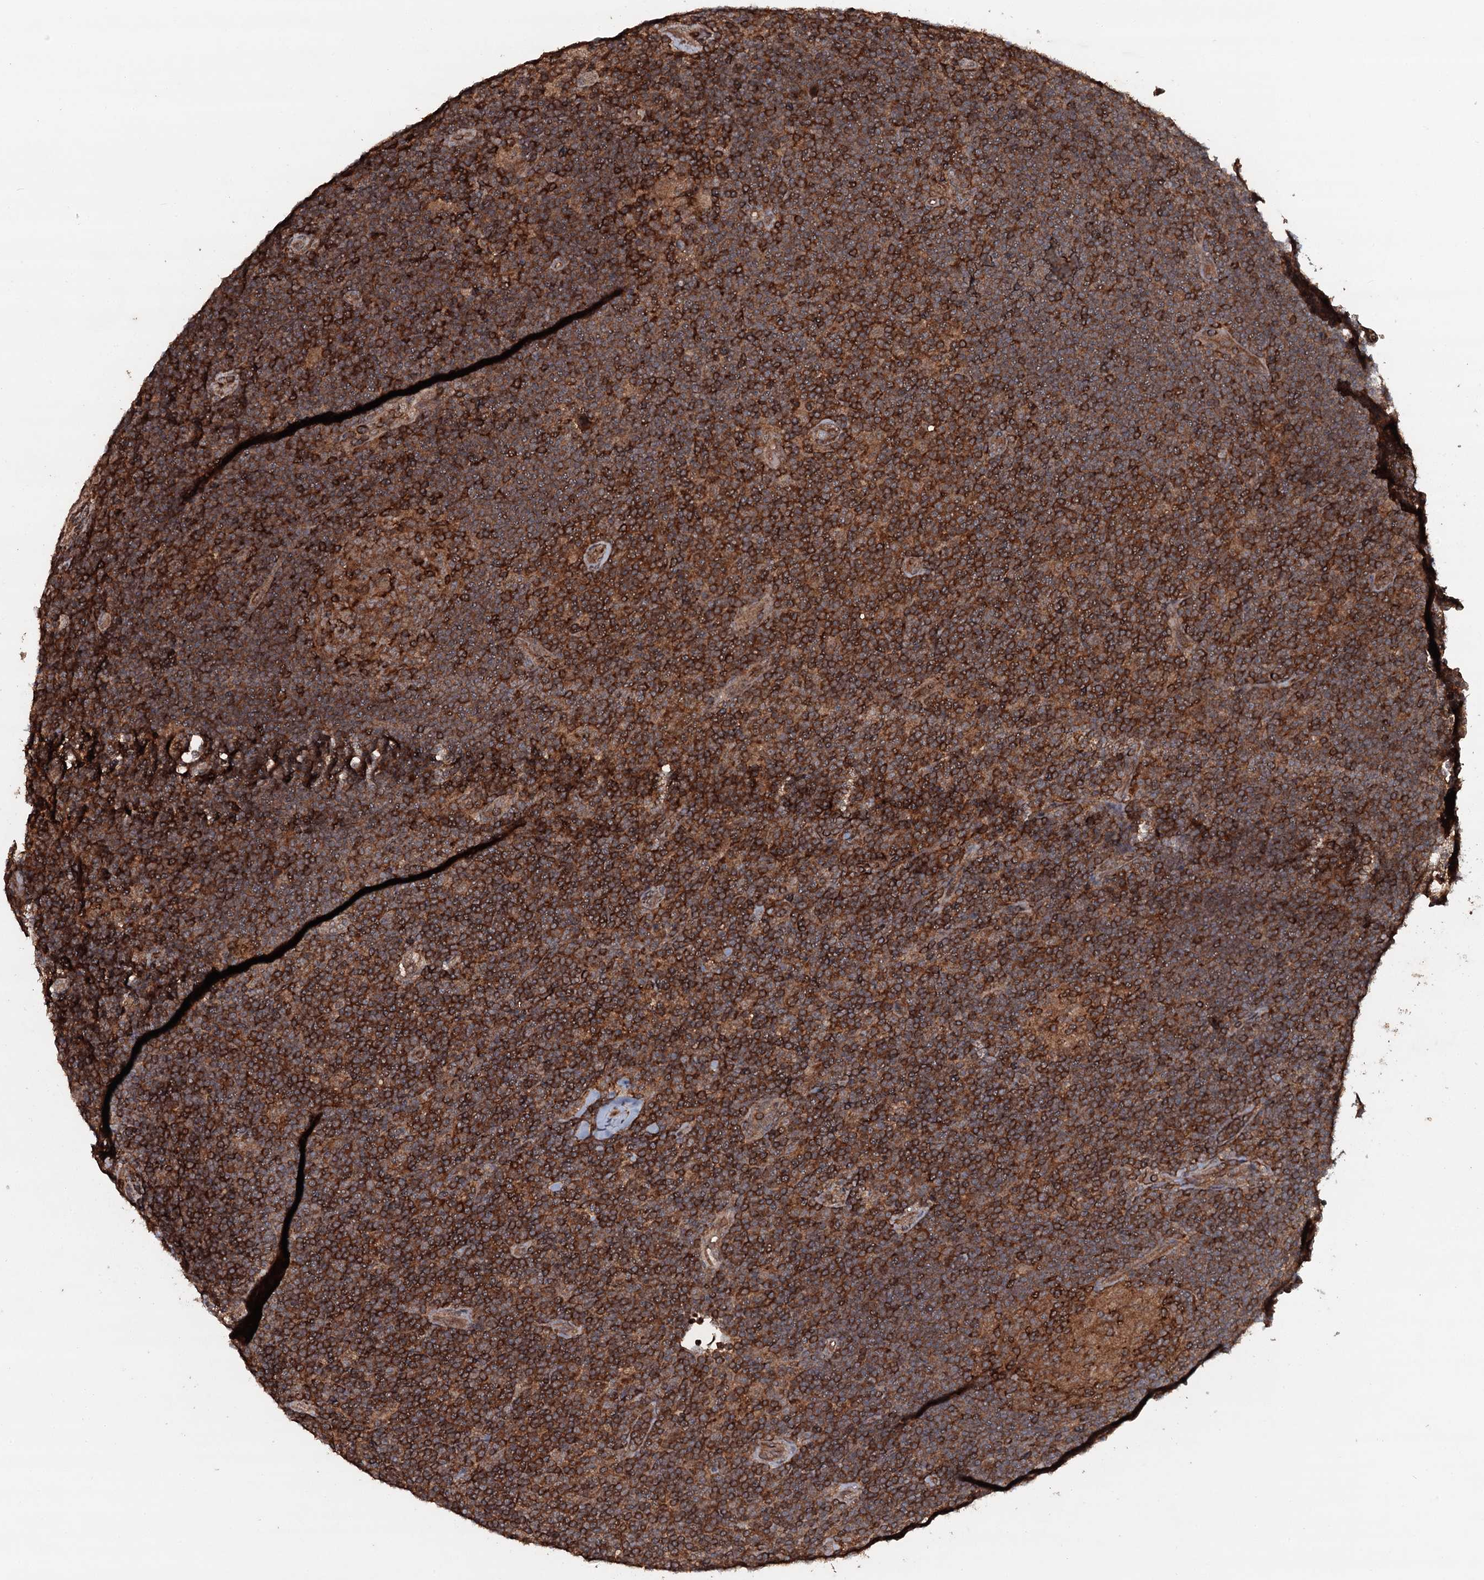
{"staining": {"intensity": "moderate", "quantity": ">75%", "location": "cytoplasmic/membranous"}, "tissue": "lymphoma", "cell_type": "Tumor cells", "image_type": "cancer", "snomed": [{"axis": "morphology", "description": "Hodgkin's disease, NOS"}, {"axis": "topography", "description": "Lymph node"}], "caption": "Tumor cells demonstrate medium levels of moderate cytoplasmic/membranous staining in about >75% of cells in human lymphoma.", "gene": "ADGRG3", "patient": {"sex": "female", "age": 57}}